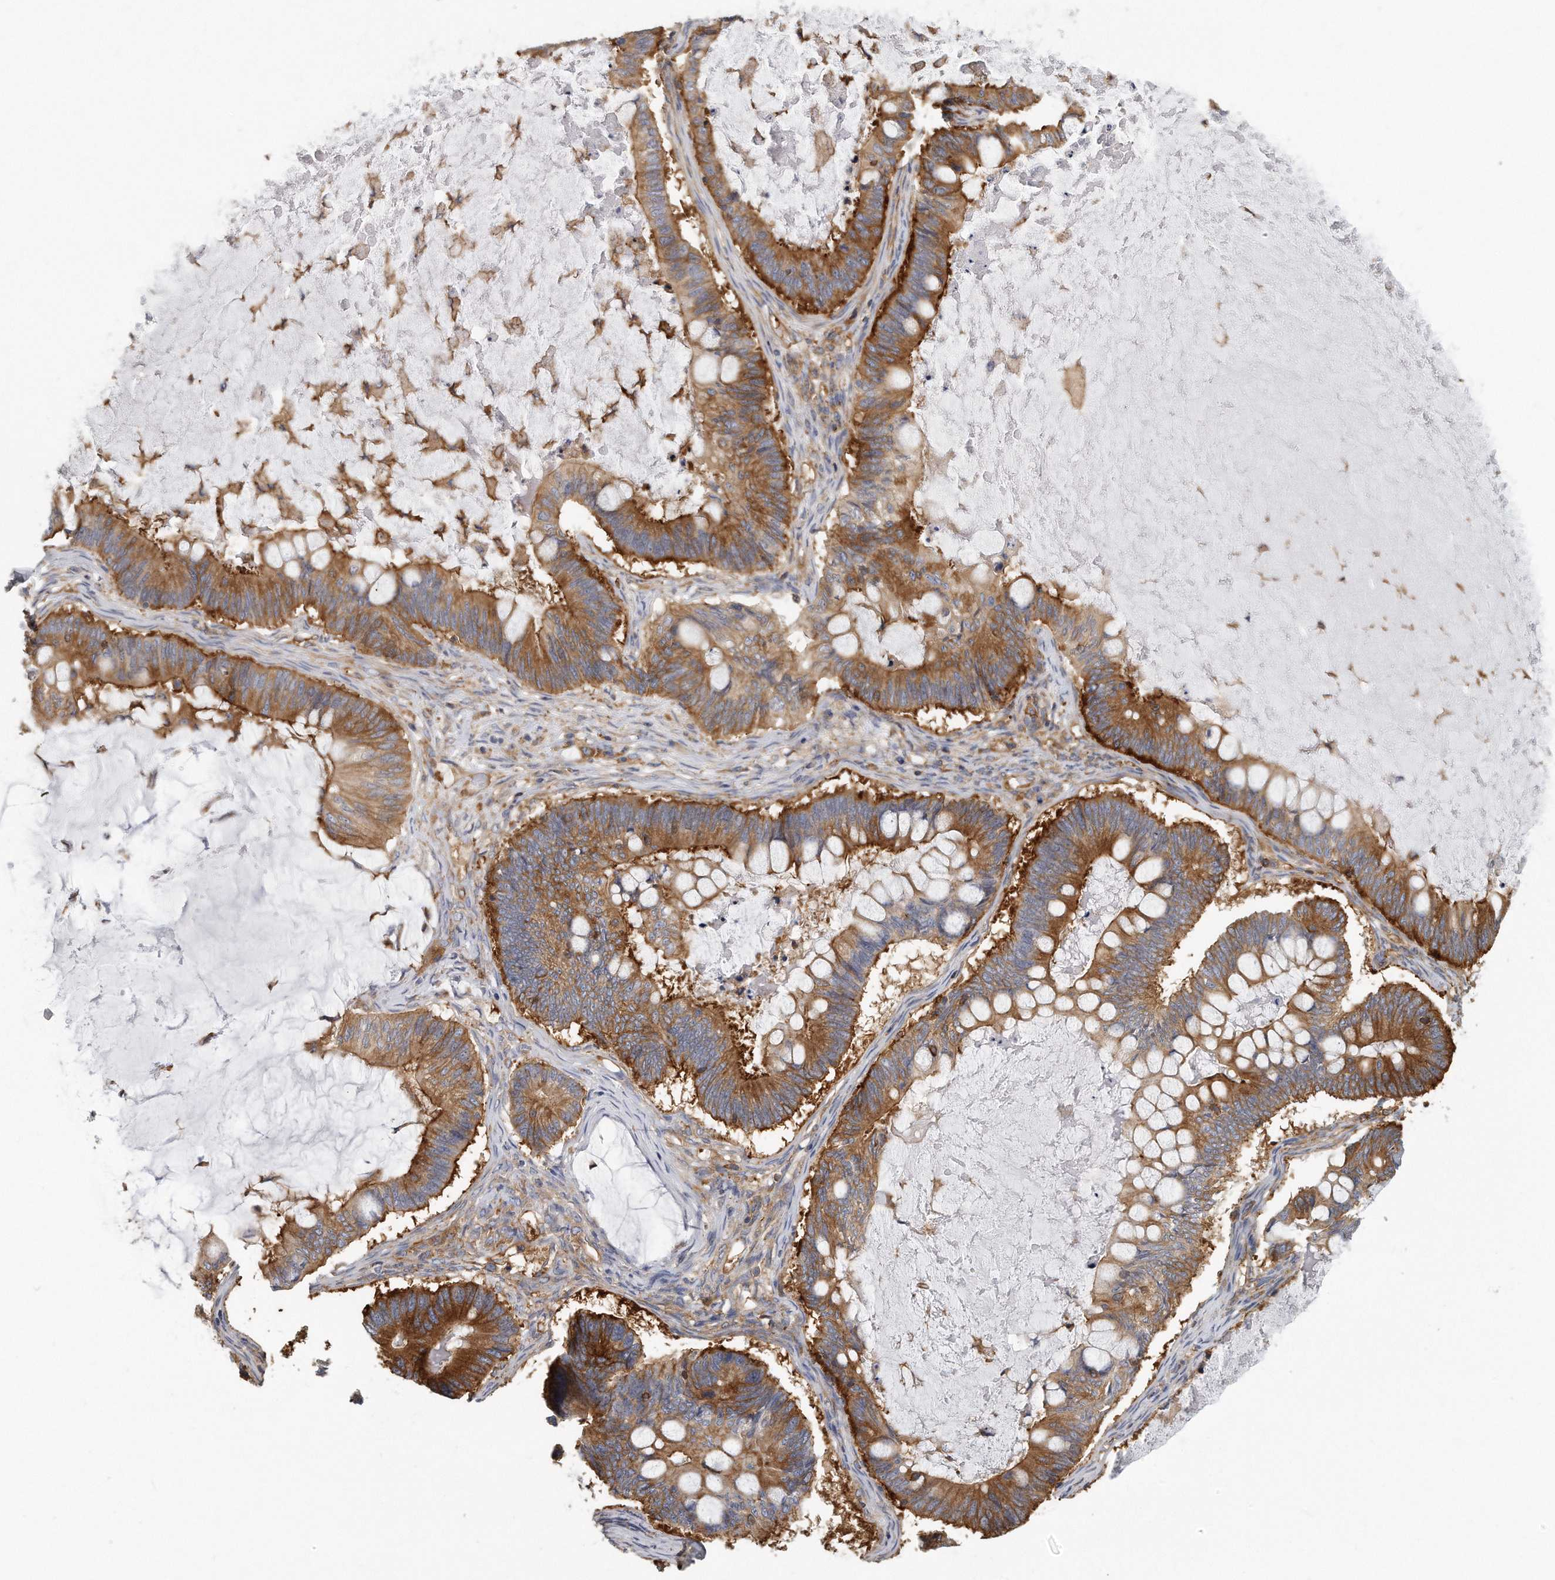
{"staining": {"intensity": "strong", "quantity": ">75%", "location": "cytoplasmic/membranous"}, "tissue": "ovarian cancer", "cell_type": "Tumor cells", "image_type": "cancer", "snomed": [{"axis": "morphology", "description": "Cystadenocarcinoma, mucinous, NOS"}, {"axis": "topography", "description": "Ovary"}], "caption": "Mucinous cystadenocarcinoma (ovarian) tissue reveals strong cytoplasmic/membranous positivity in approximately >75% of tumor cells", "gene": "EIF3I", "patient": {"sex": "female", "age": 61}}